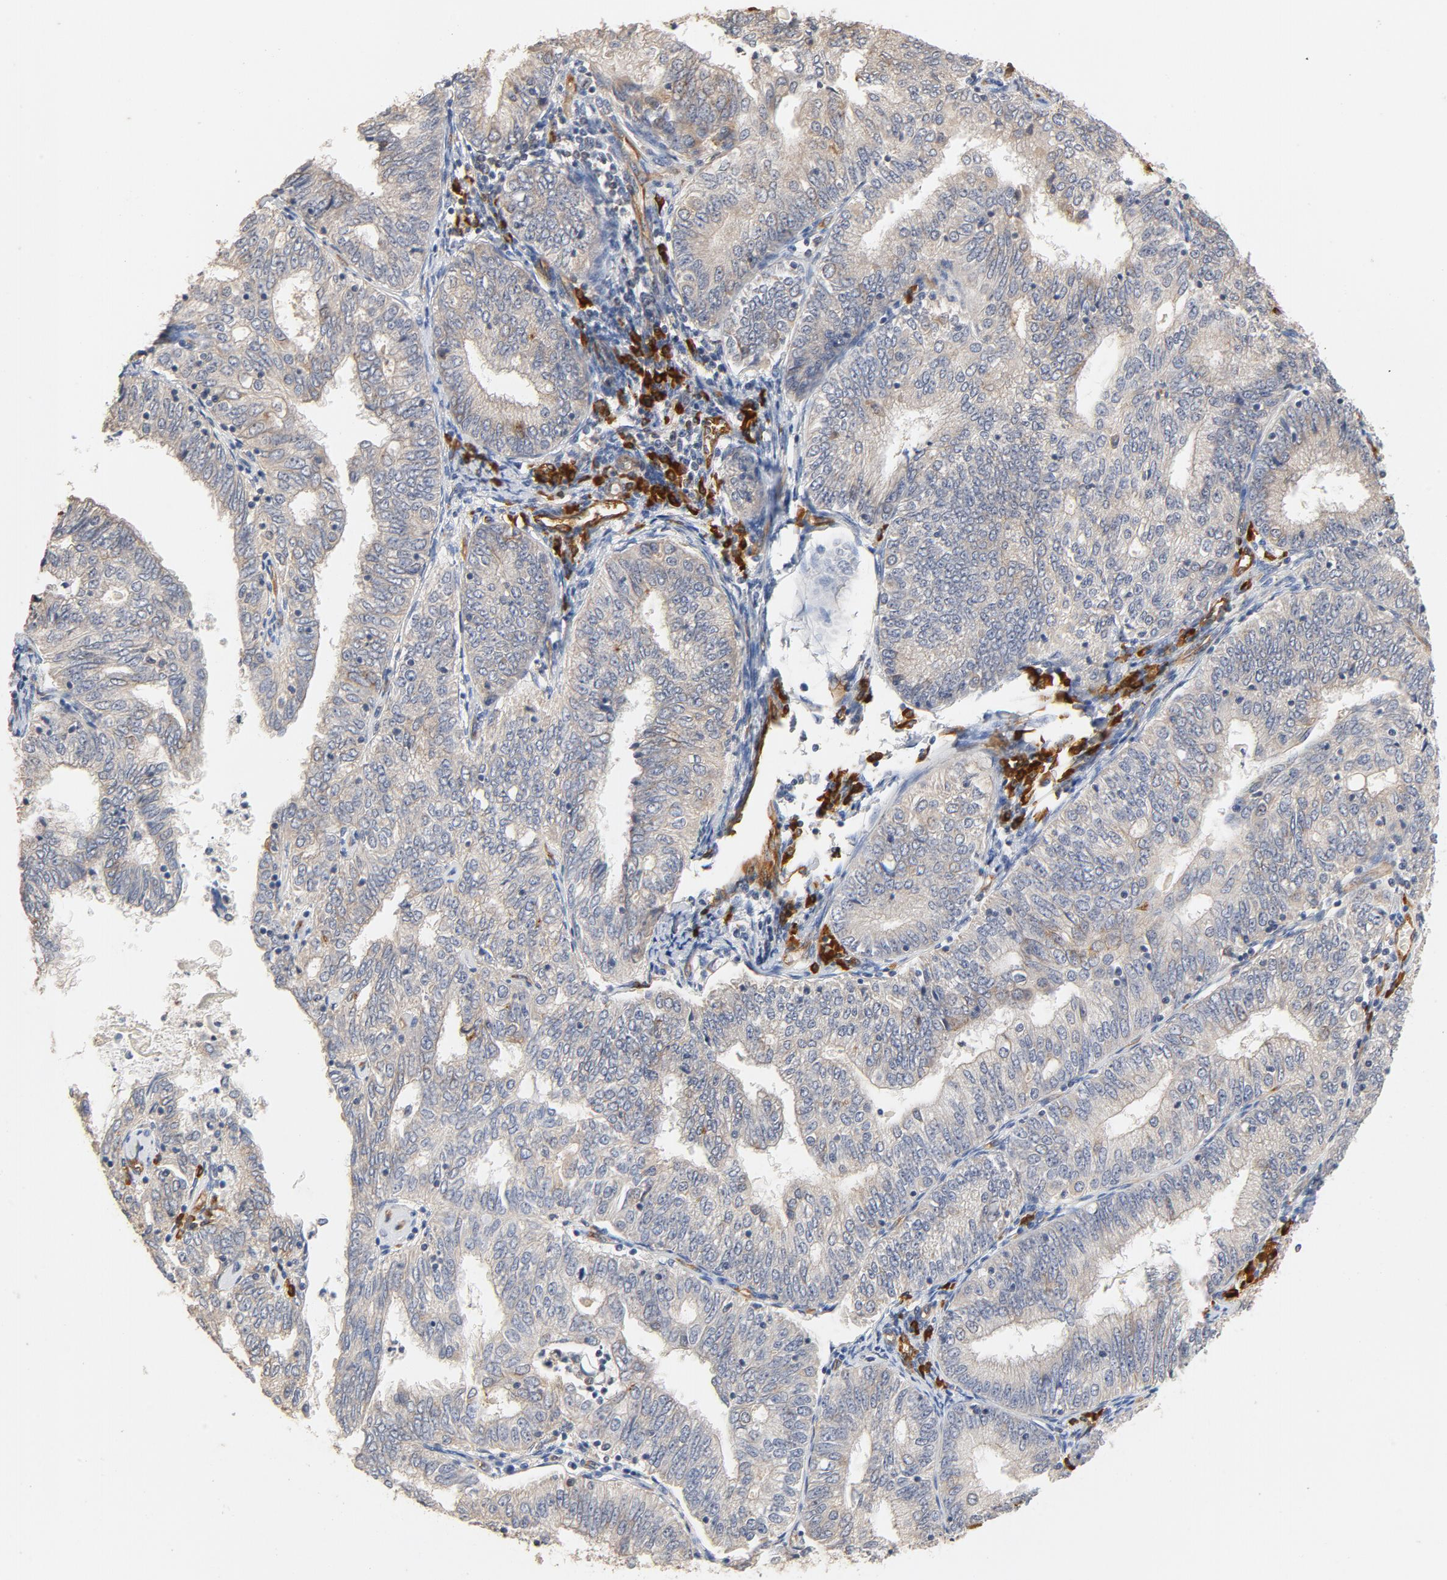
{"staining": {"intensity": "weak", "quantity": ">75%", "location": "cytoplasmic/membranous"}, "tissue": "endometrial cancer", "cell_type": "Tumor cells", "image_type": "cancer", "snomed": [{"axis": "morphology", "description": "Adenocarcinoma, NOS"}, {"axis": "topography", "description": "Endometrium"}], "caption": "Human endometrial cancer stained for a protein (brown) shows weak cytoplasmic/membranous positive staining in about >75% of tumor cells.", "gene": "UBE2J1", "patient": {"sex": "female", "age": 69}}